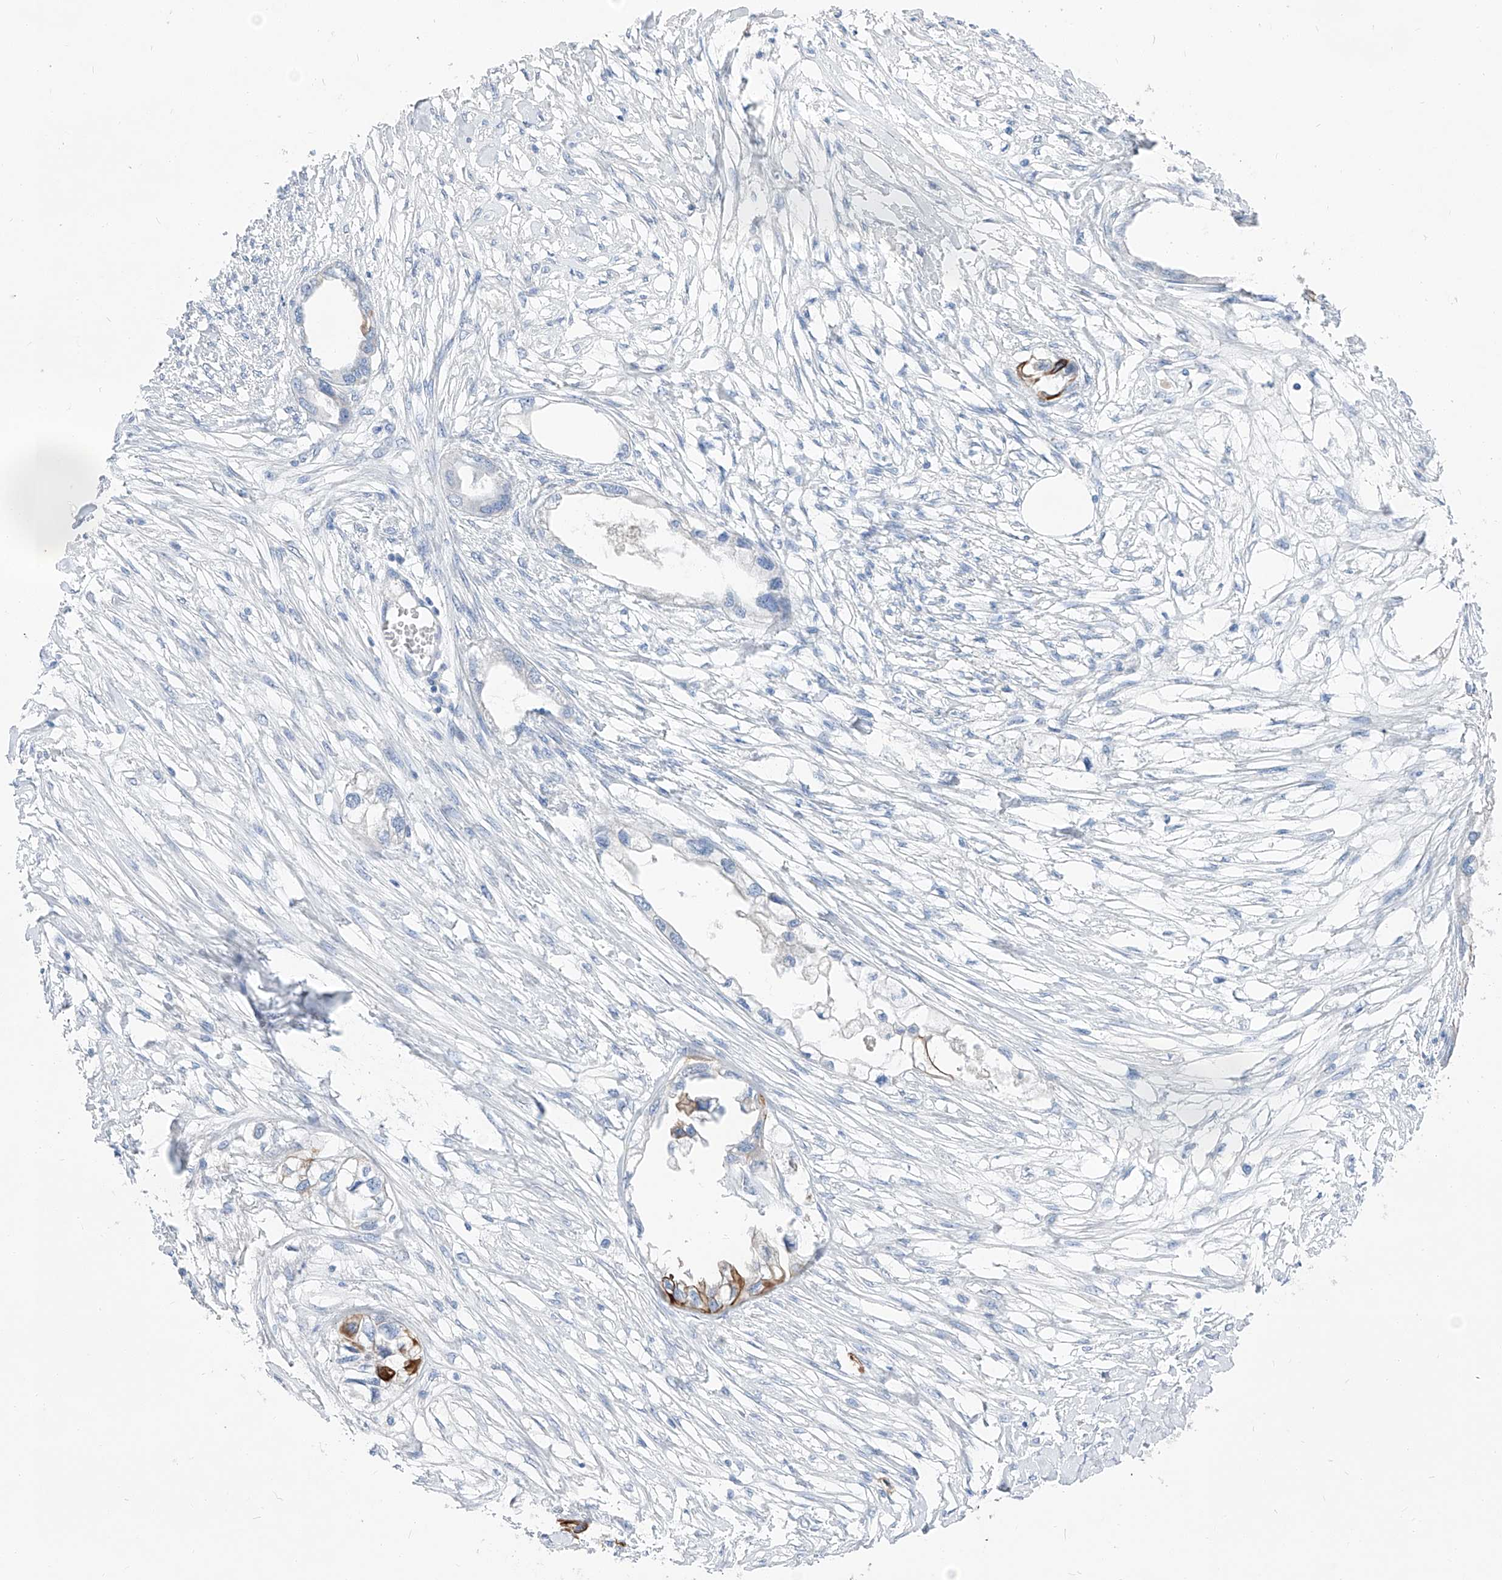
{"staining": {"intensity": "strong", "quantity": "<25%", "location": "cytoplasmic/membranous"}, "tissue": "endometrial cancer", "cell_type": "Tumor cells", "image_type": "cancer", "snomed": [{"axis": "morphology", "description": "Adenocarcinoma, NOS"}, {"axis": "morphology", "description": "Adenocarcinoma, metastatic, NOS"}, {"axis": "topography", "description": "Adipose tissue"}, {"axis": "topography", "description": "Endometrium"}], "caption": "IHC staining of endometrial cancer, which shows medium levels of strong cytoplasmic/membranous expression in approximately <25% of tumor cells indicating strong cytoplasmic/membranous protein staining. The staining was performed using DAB (brown) for protein detection and nuclei were counterstained in hematoxylin (blue).", "gene": "FRS3", "patient": {"sex": "female", "age": 67}}